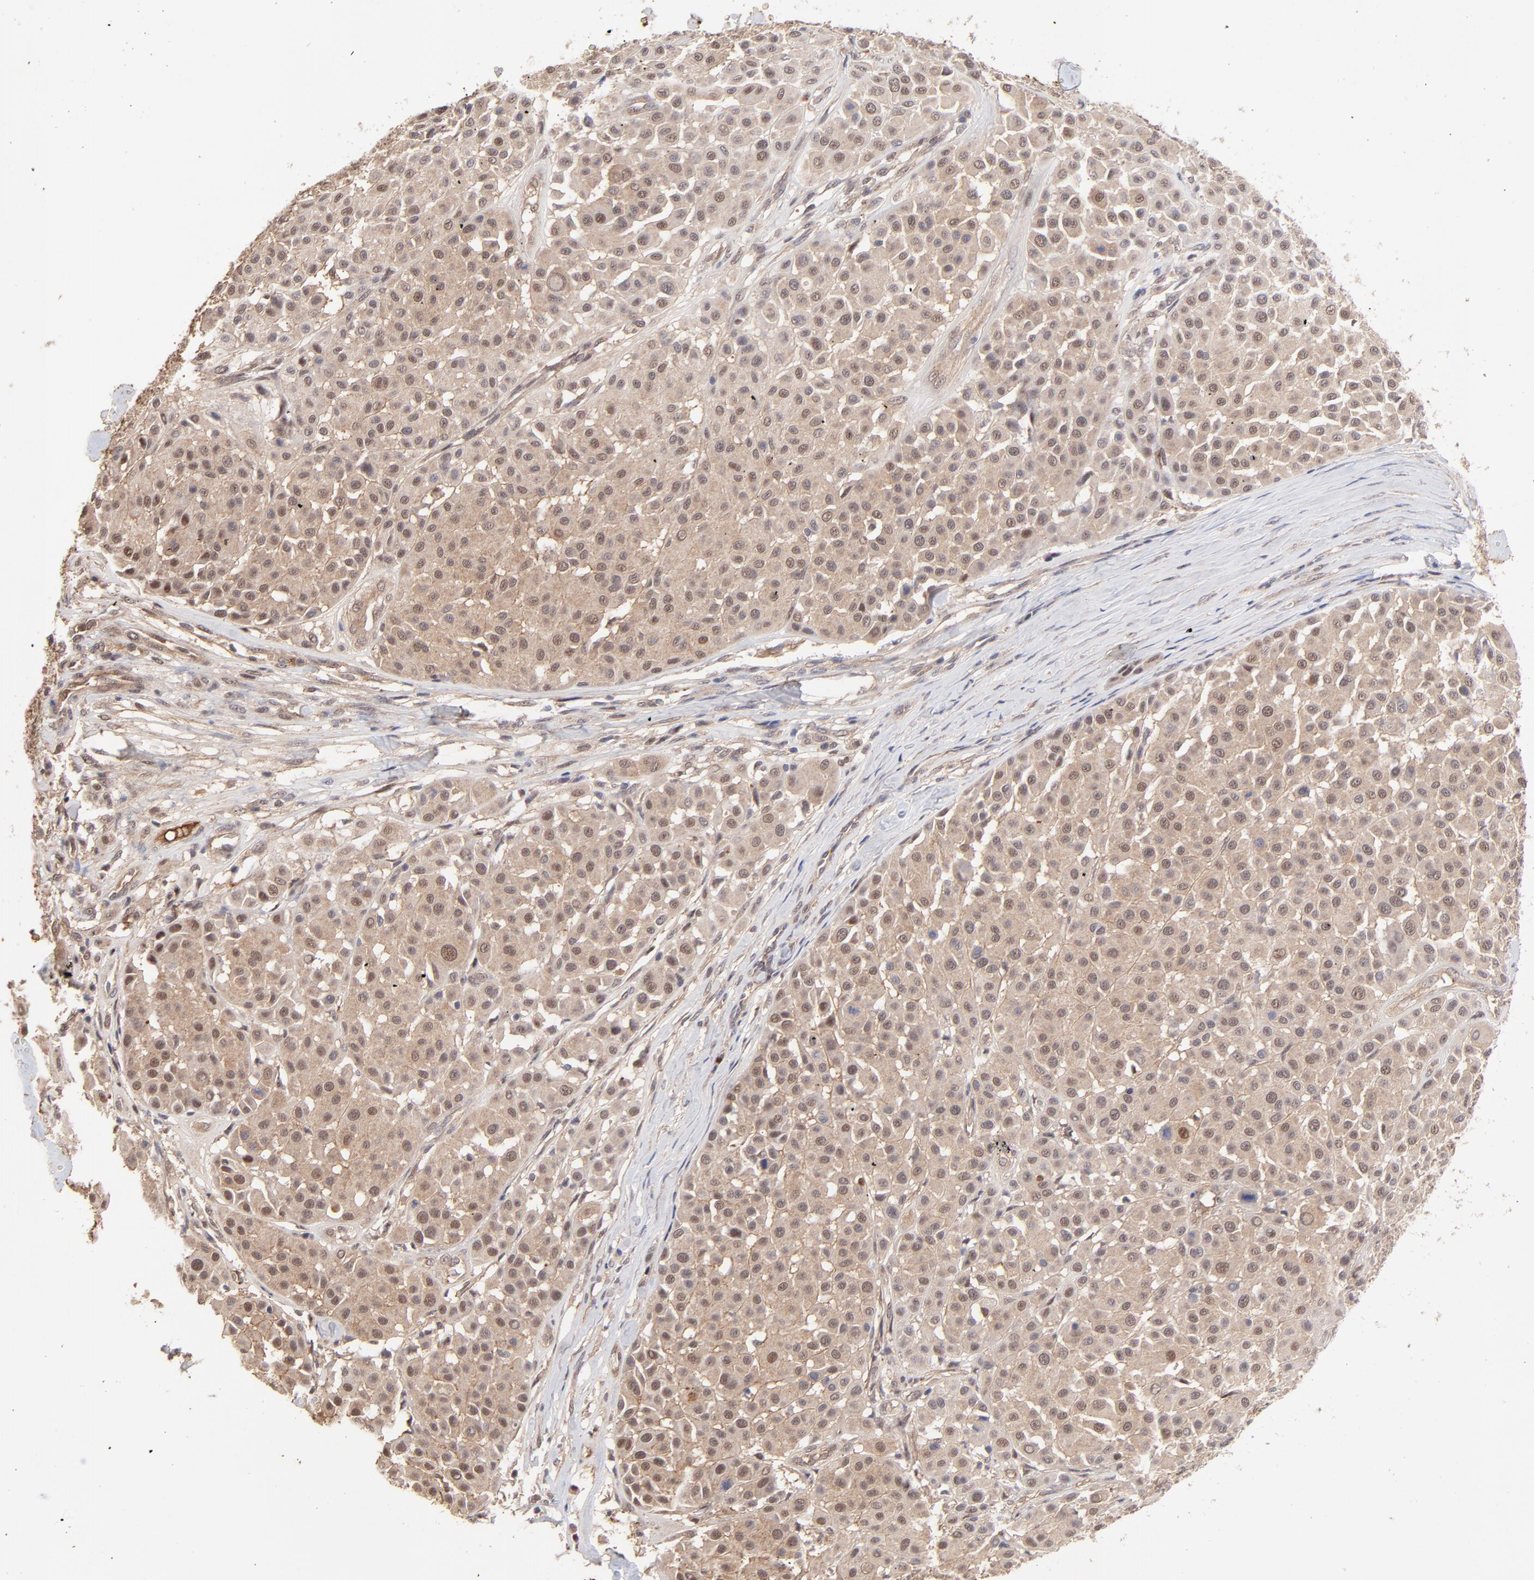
{"staining": {"intensity": "weak", "quantity": ">75%", "location": "cytoplasmic/membranous,nuclear"}, "tissue": "melanoma", "cell_type": "Tumor cells", "image_type": "cancer", "snomed": [{"axis": "morphology", "description": "Malignant melanoma, Metastatic site"}, {"axis": "topography", "description": "Soft tissue"}], "caption": "Protein expression analysis of human melanoma reveals weak cytoplasmic/membranous and nuclear positivity in about >75% of tumor cells.", "gene": "PSMD14", "patient": {"sex": "male", "age": 41}}